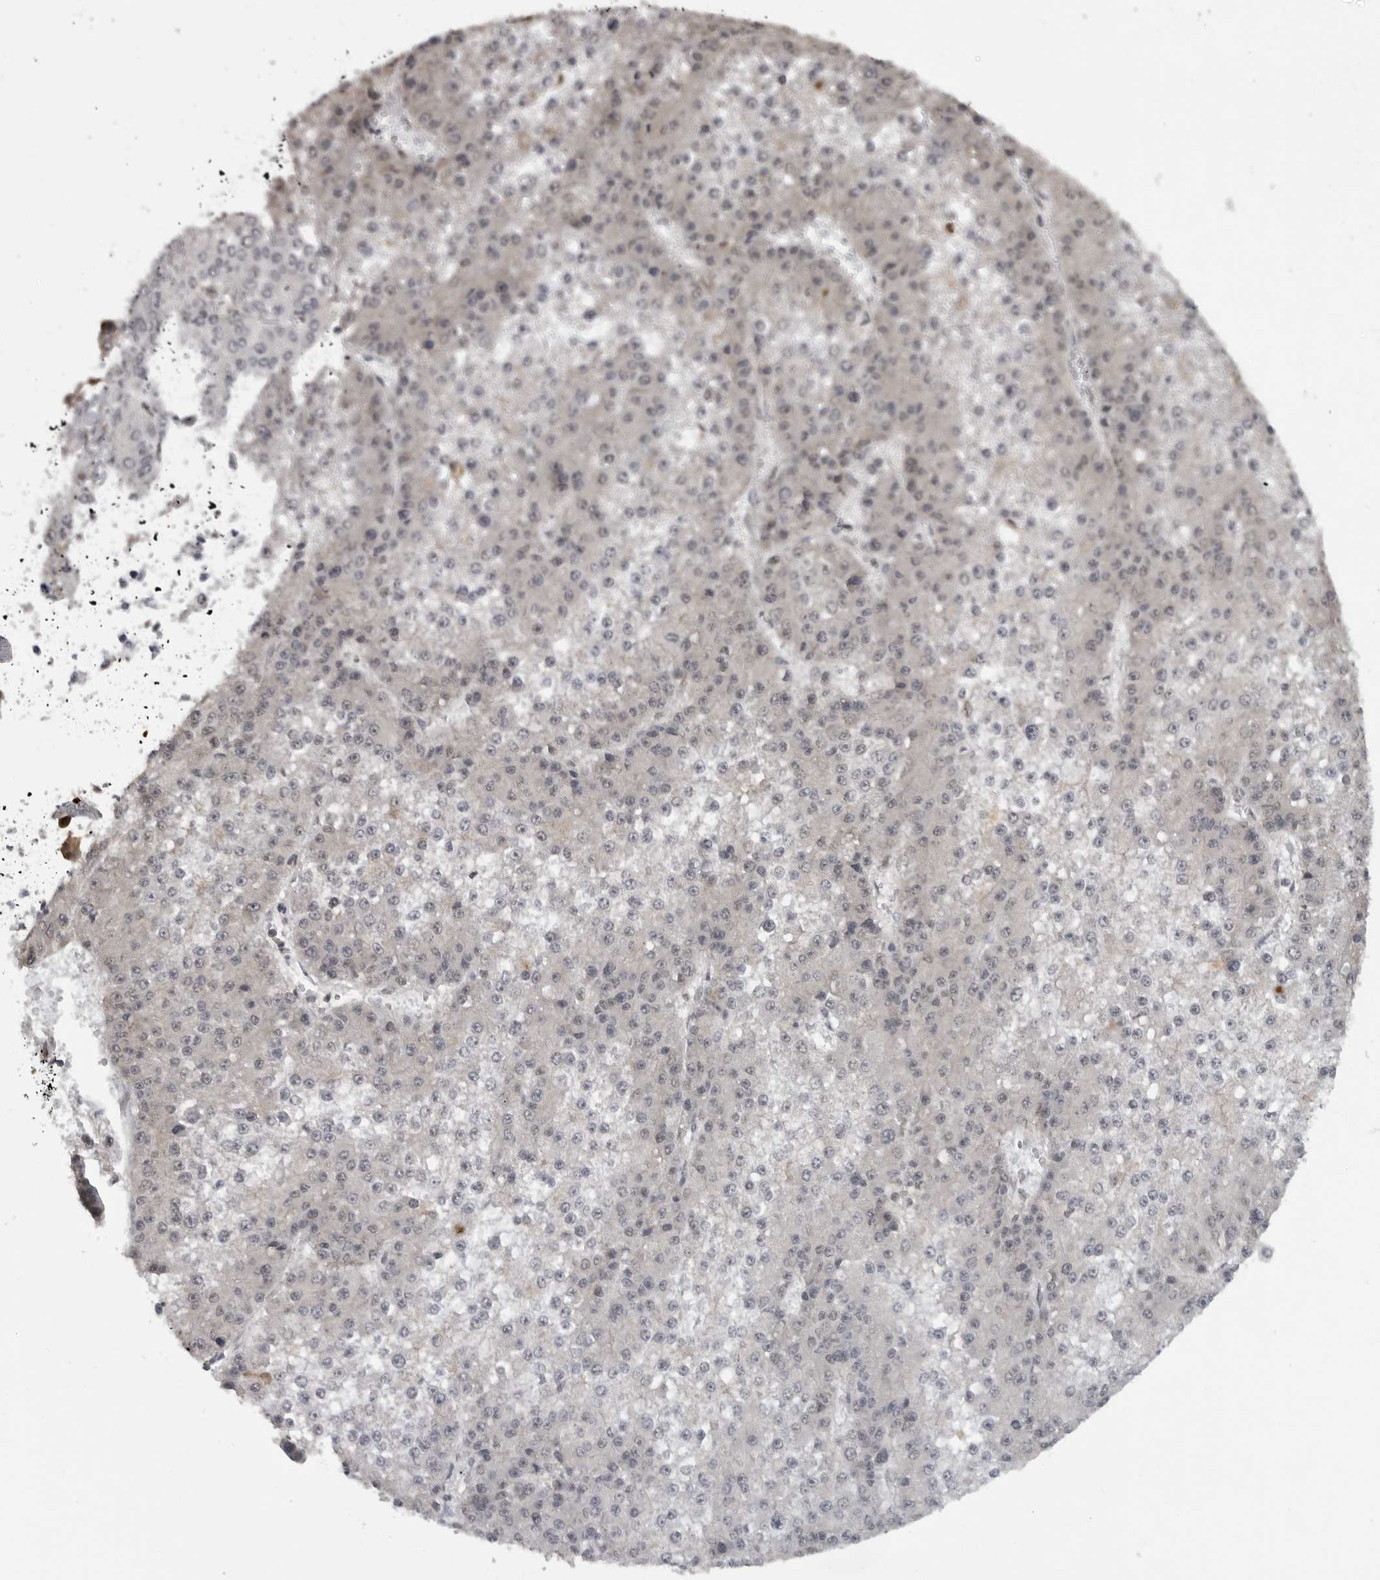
{"staining": {"intensity": "negative", "quantity": "none", "location": "none"}, "tissue": "liver cancer", "cell_type": "Tumor cells", "image_type": "cancer", "snomed": [{"axis": "morphology", "description": "Carcinoma, Hepatocellular, NOS"}, {"axis": "topography", "description": "Liver"}], "caption": "A high-resolution micrograph shows immunohistochemistry staining of liver cancer, which displays no significant staining in tumor cells.", "gene": "C8orf58", "patient": {"sex": "female", "age": 73}}